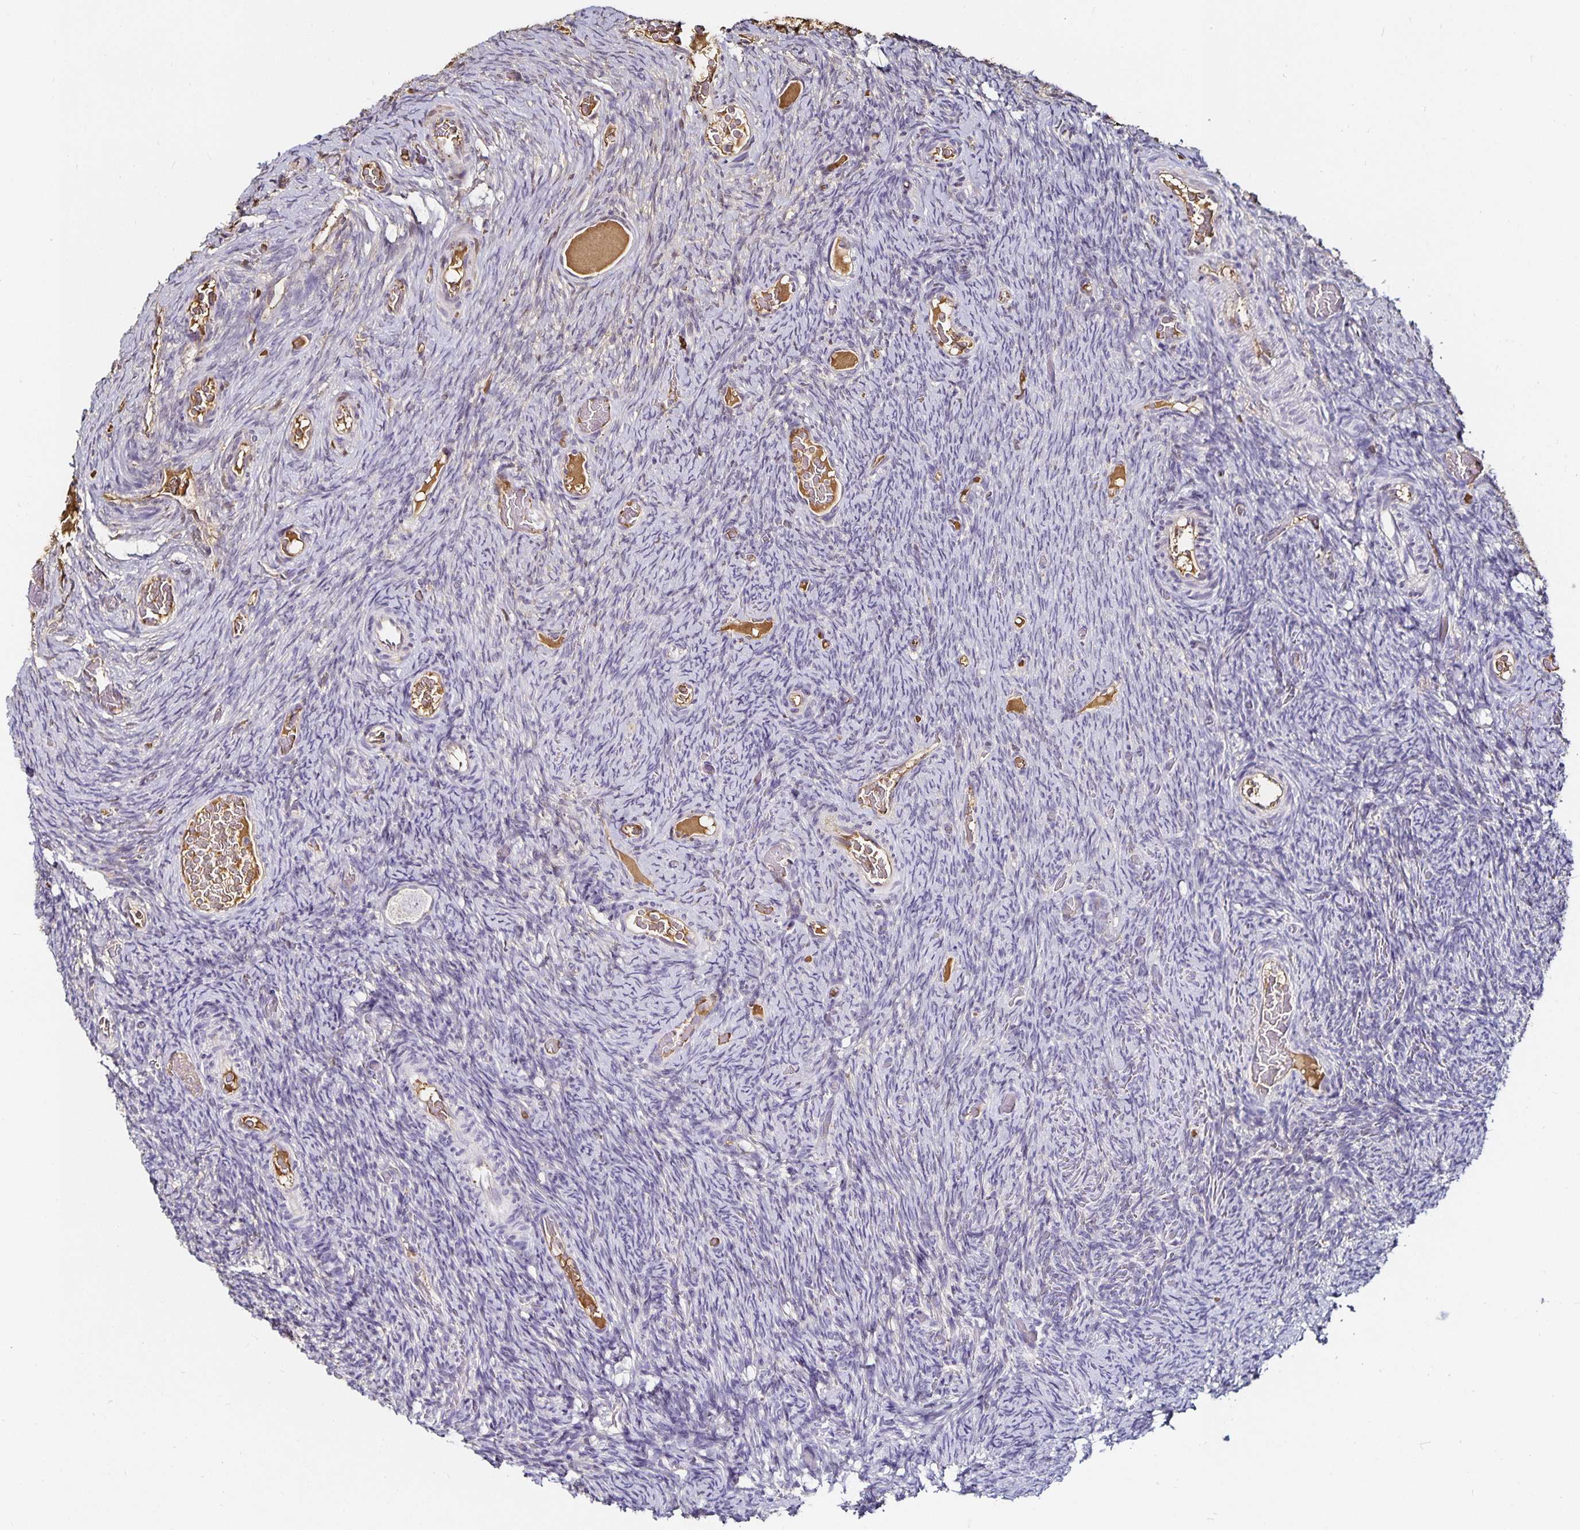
{"staining": {"intensity": "negative", "quantity": "none", "location": "none"}, "tissue": "ovary", "cell_type": "Follicle cells", "image_type": "normal", "snomed": [{"axis": "morphology", "description": "Normal tissue, NOS"}, {"axis": "topography", "description": "Ovary"}], "caption": "A high-resolution histopathology image shows immunohistochemistry (IHC) staining of benign ovary, which displays no significant positivity in follicle cells.", "gene": "TTR", "patient": {"sex": "female", "age": 34}}